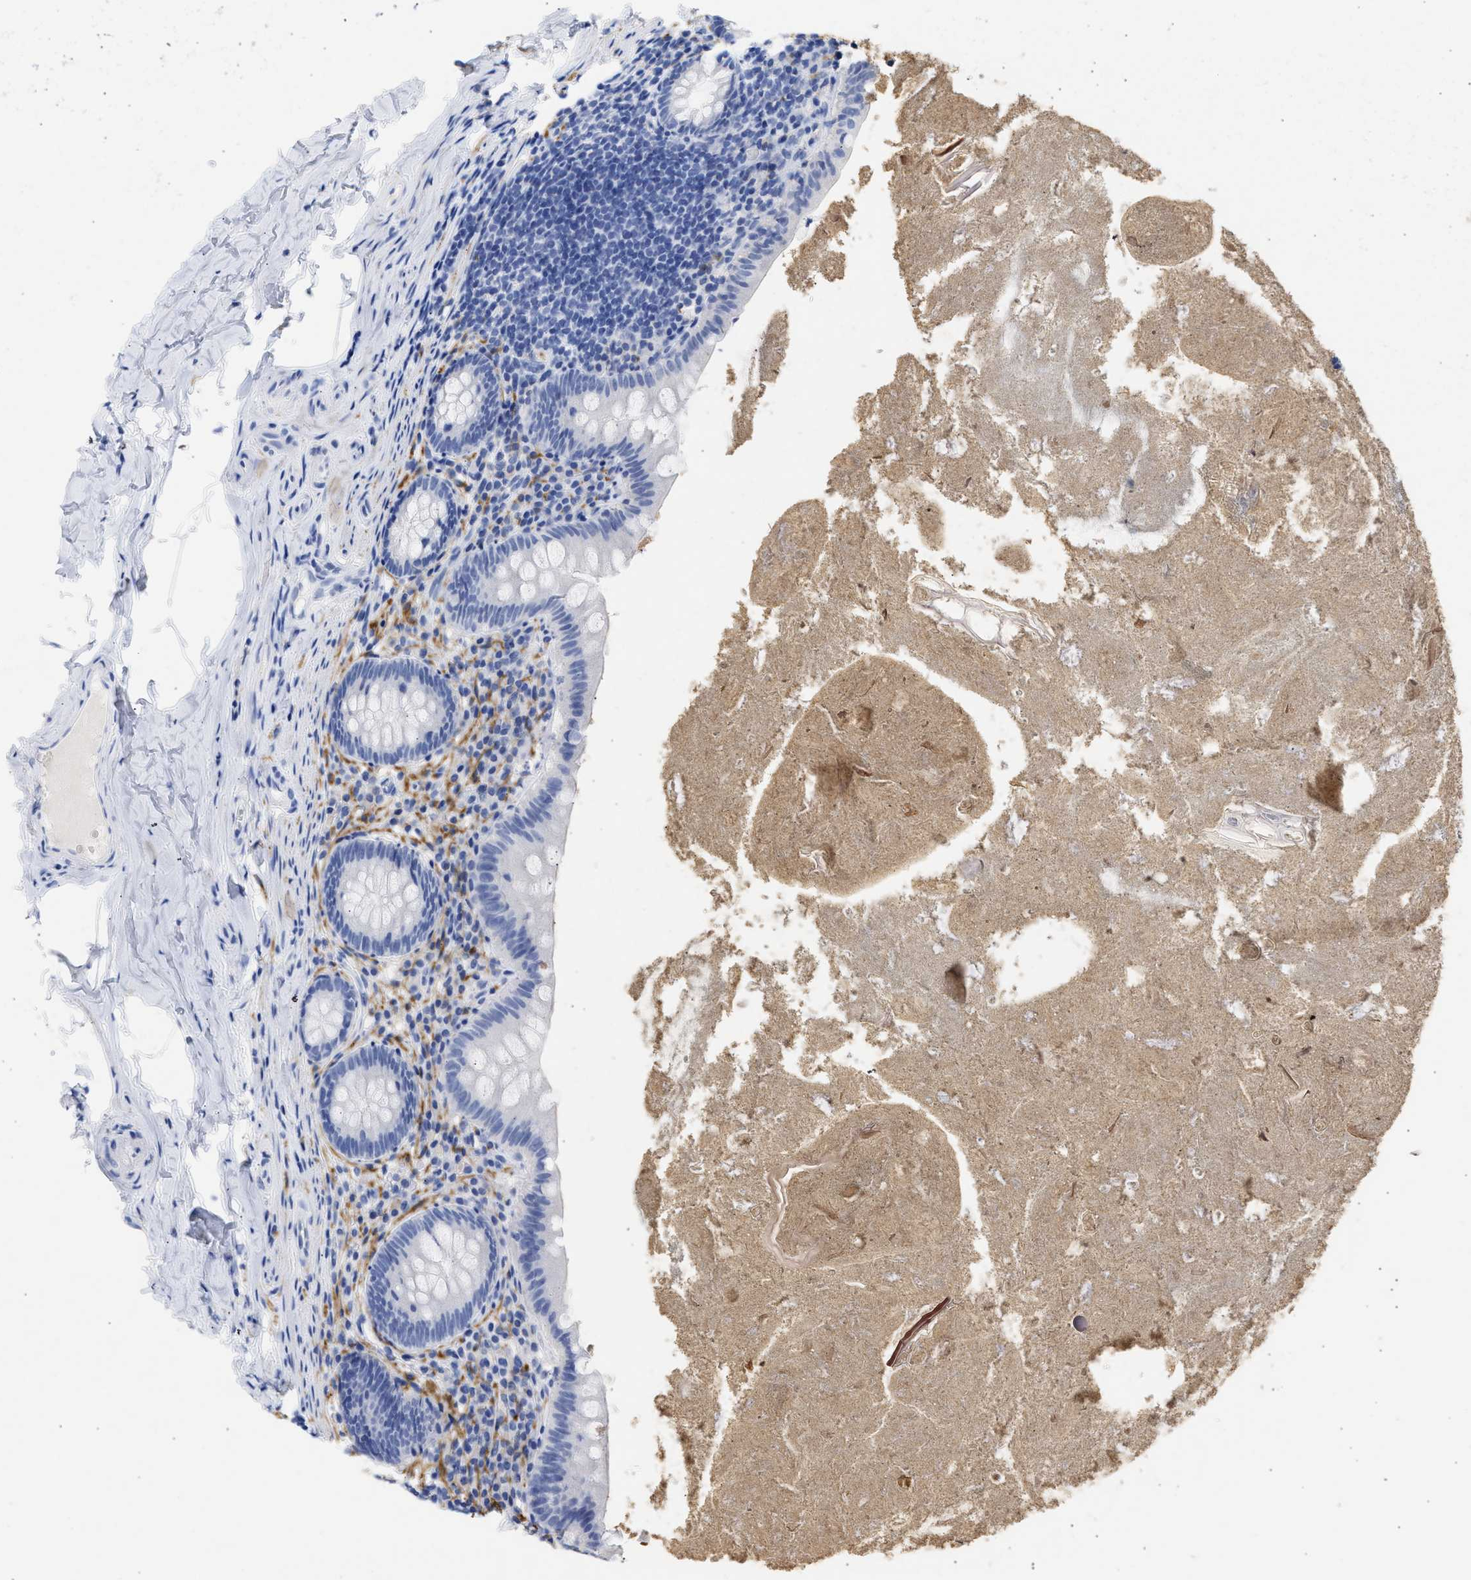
{"staining": {"intensity": "negative", "quantity": "none", "location": "none"}, "tissue": "appendix", "cell_type": "Glandular cells", "image_type": "normal", "snomed": [{"axis": "morphology", "description": "Normal tissue, NOS"}, {"axis": "topography", "description": "Appendix"}], "caption": "Immunohistochemistry (IHC) histopathology image of benign appendix: human appendix stained with DAB reveals no significant protein expression in glandular cells.", "gene": "NCAM1", "patient": {"sex": "male", "age": 52}}